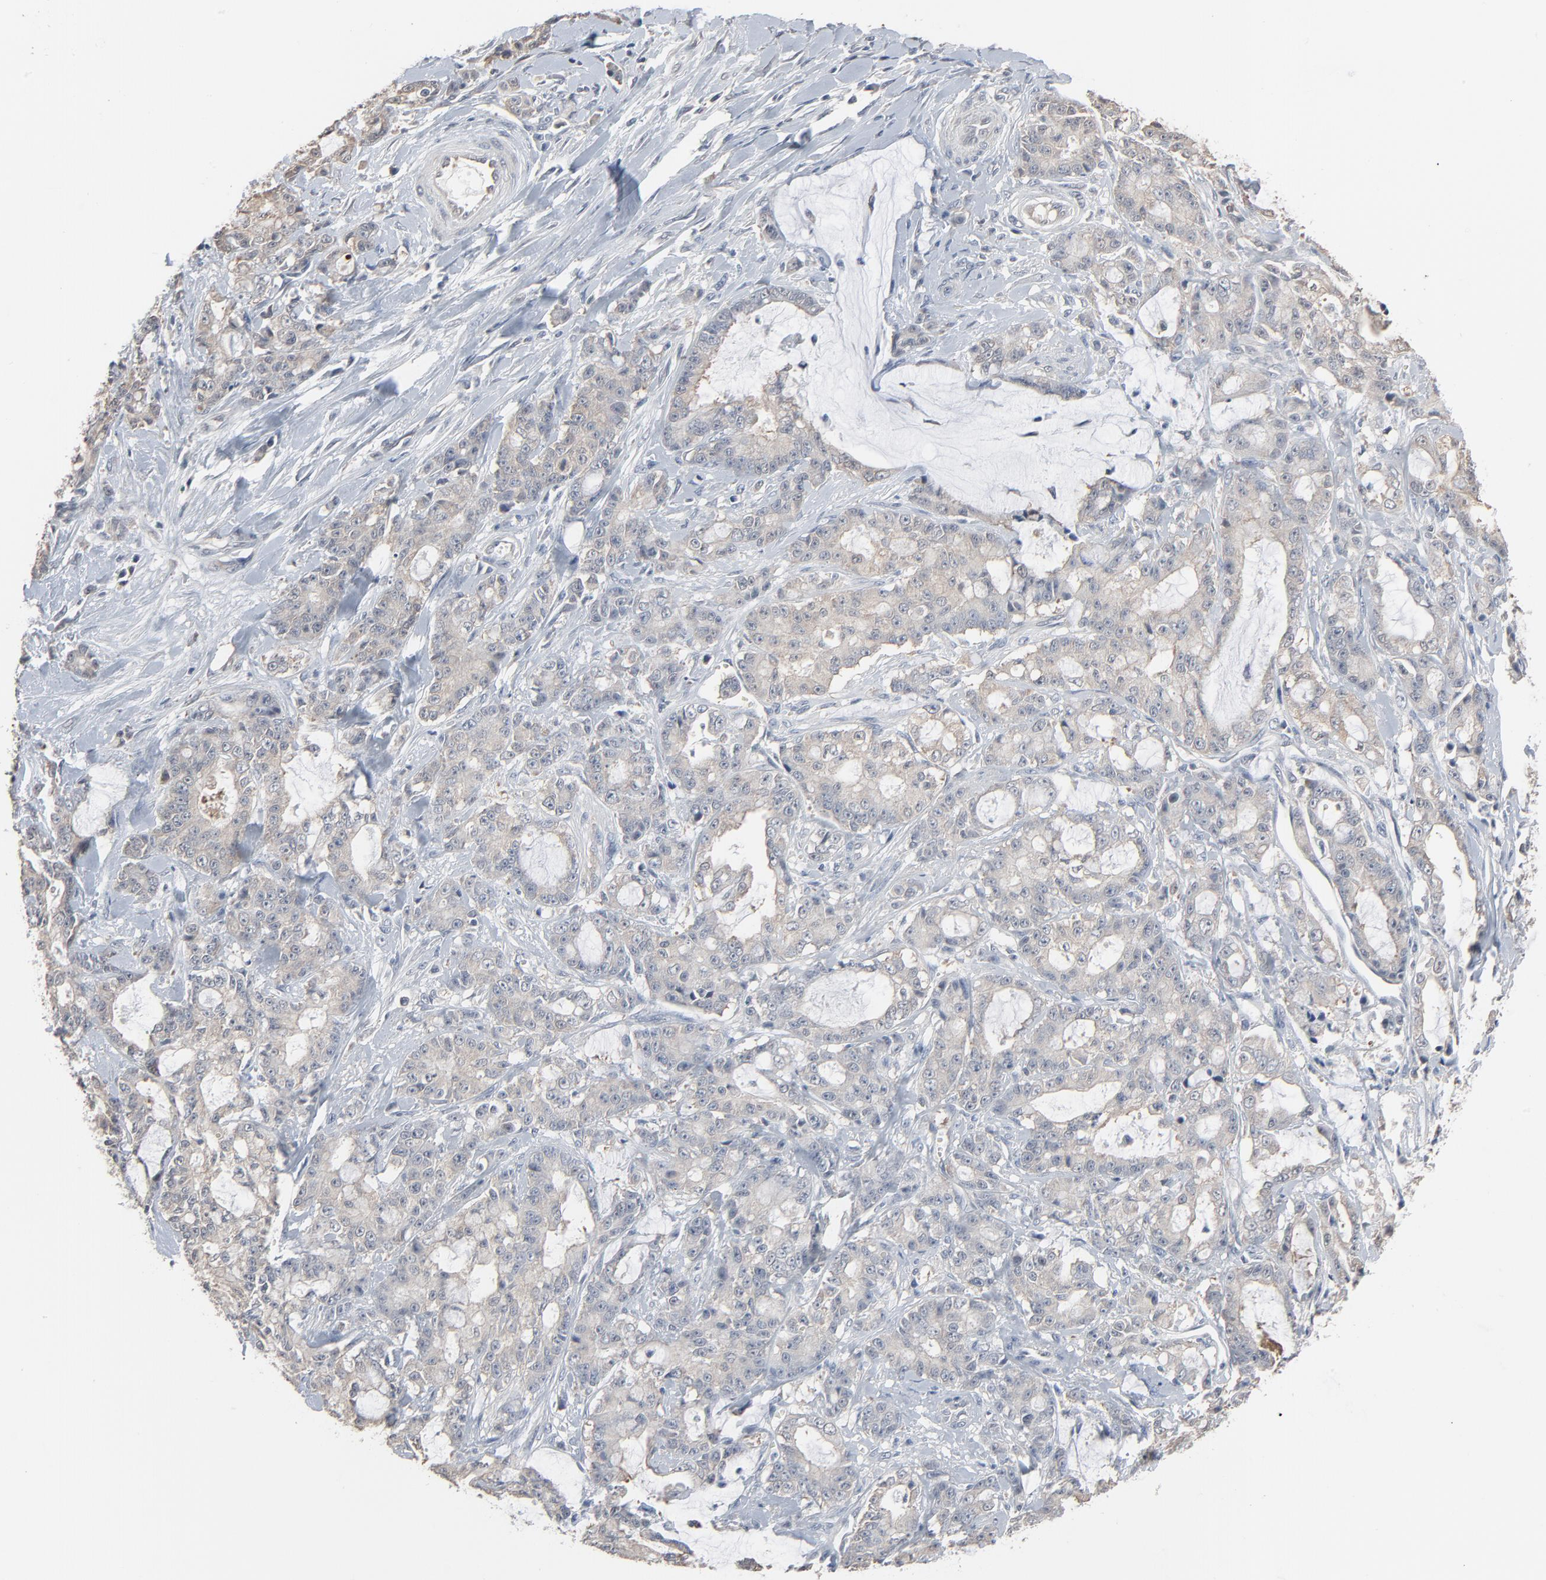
{"staining": {"intensity": "weak", "quantity": "25%-75%", "location": "cytoplasmic/membranous"}, "tissue": "pancreatic cancer", "cell_type": "Tumor cells", "image_type": "cancer", "snomed": [{"axis": "morphology", "description": "Adenocarcinoma, NOS"}, {"axis": "topography", "description": "Pancreas"}], "caption": "Tumor cells reveal low levels of weak cytoplasmic/membranous staining in about 25%-75% of cells in adenocarcinoma (pancreatic).", "gene": "CCT5", "patient": {"sex": "female", "age": 73}}